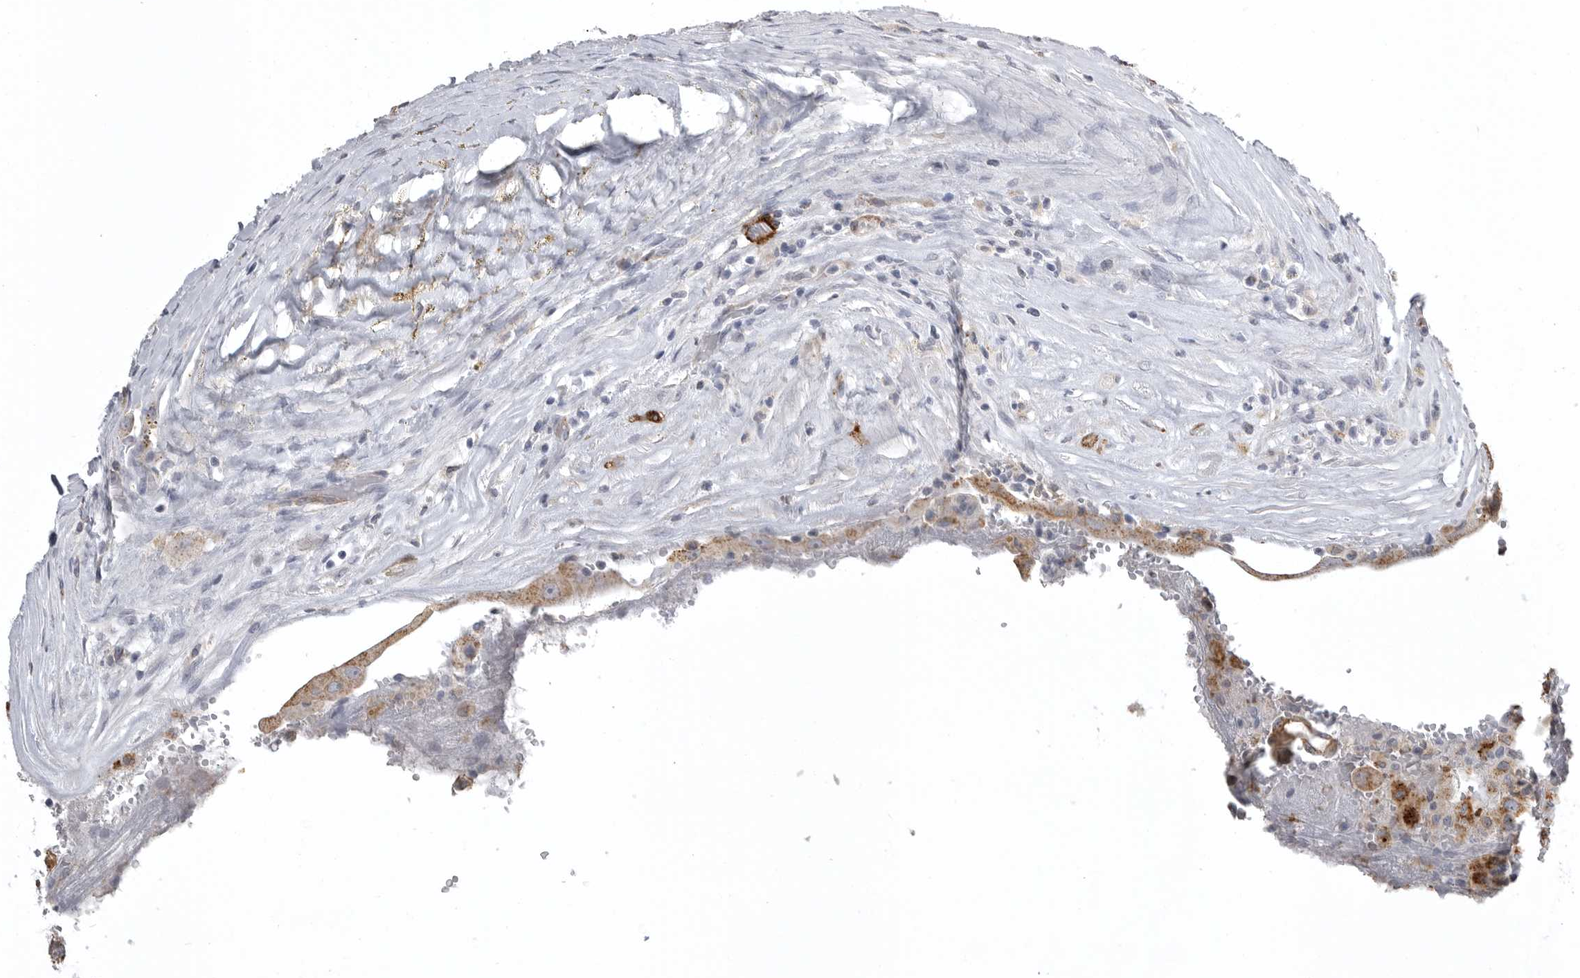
{"staining": {"intensity": "moderate", "quantity": "25%-75%", "location": "cytoplasmic/membranous"}, "tissue": "thyroid cancer", "cell_type": "Tumor cells", "image_type": "cancer", "snomed": [{"axis": "morphology", "description": "Papillary adenocarcinoma, NOS"}, {"axis": "topography", "description": "Thyroid gland"}], "caption": "Immunohistochemistry (IHC) (DAB) staining of thyroid cancer shows moderate cytoplasmic/membranous protein staining in about 25%-75% of tumor cells. The protein of interest is stained brown, and the nuclei are stained in blue (DAB IHC with brightfield microscopy, high magnification).", "gene": "AOC3", "patient": {"sex": "male", "age": 77}}